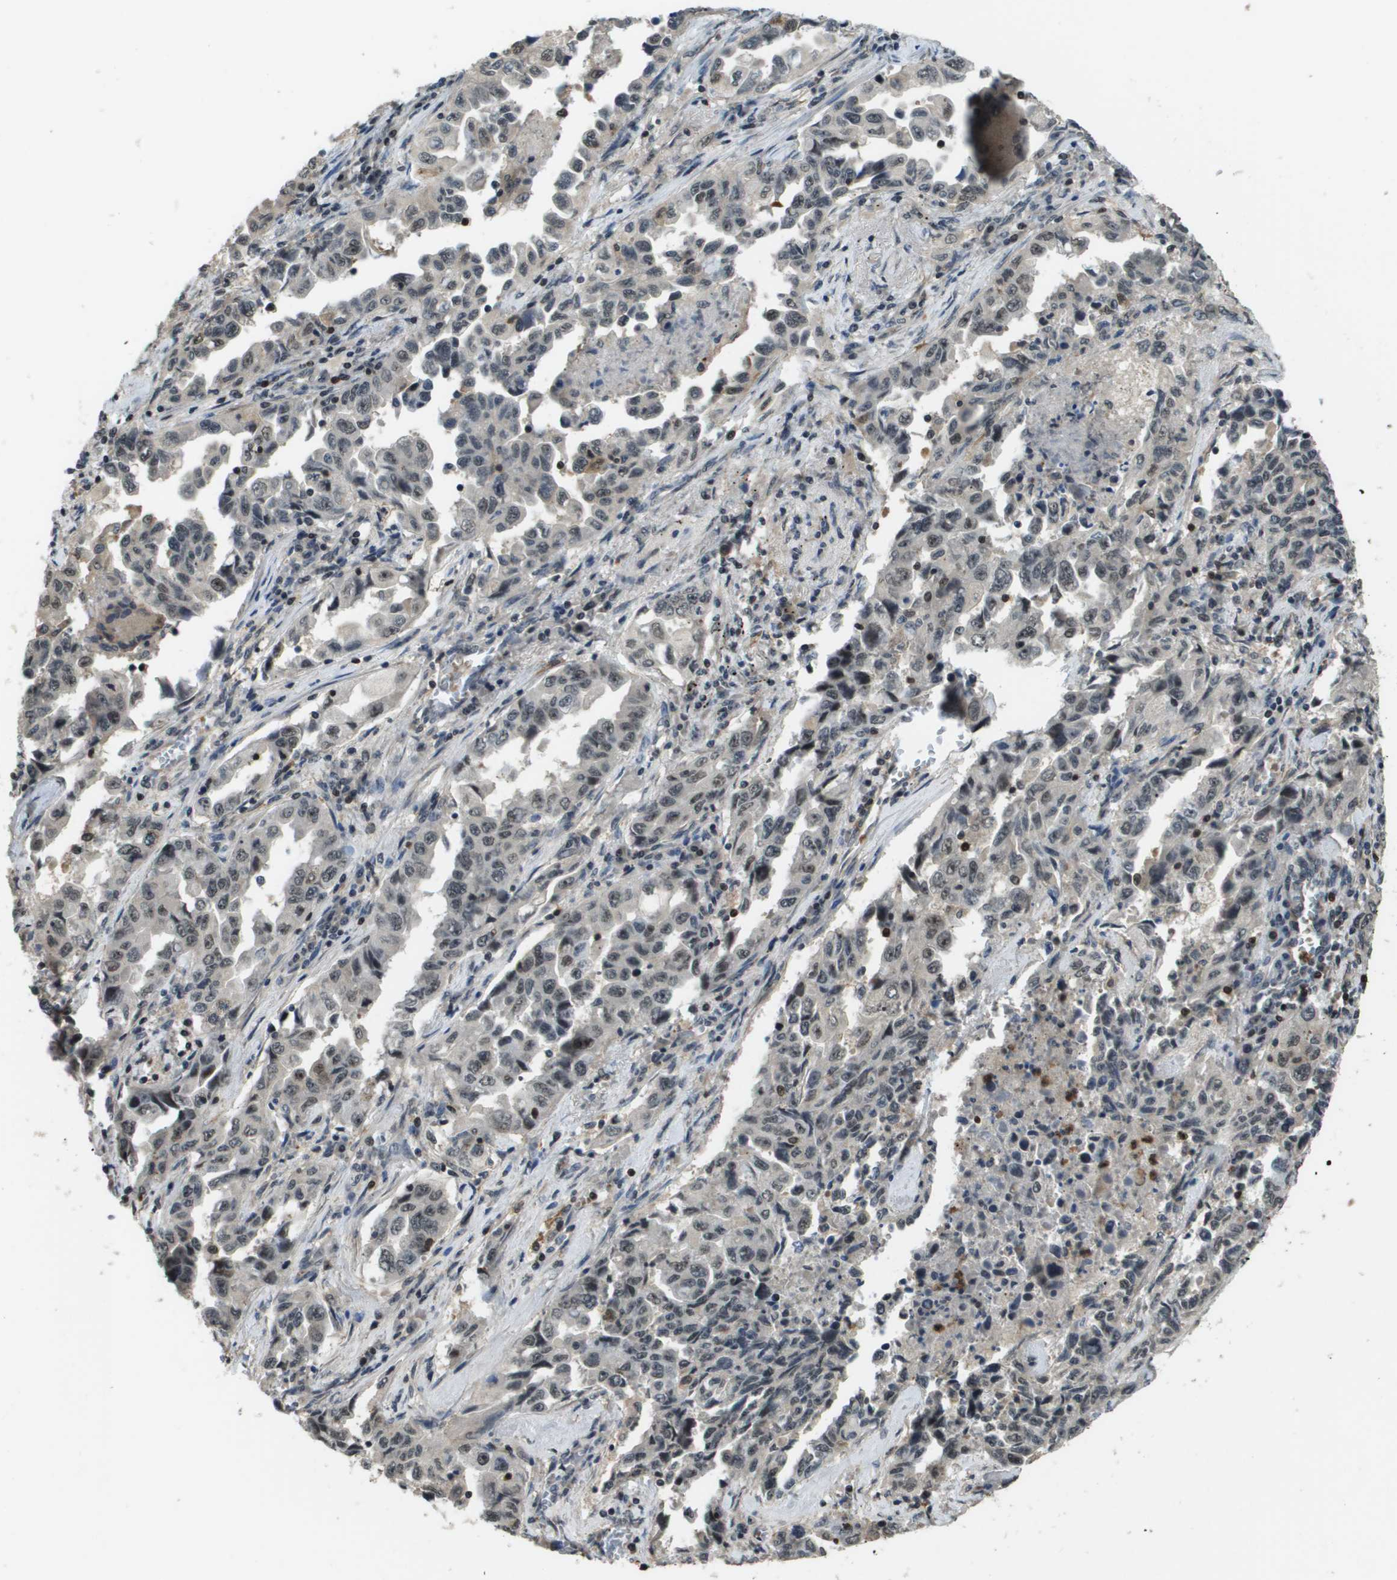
{"staining": {"intensity": "weak", "quantity": ">75%", "location": "nuclear"}, "tissue": "lung cancer", "cell_type": "Tumor cells", "image_type": "cancer", "snomed": [{"axis": "morphology", "description": "Adenocarcinoma, NOS"}, {"axis": "topography", "description": "Lung"}], "caption": "Protein expression analysis of adenocarcinoma (lung) shows weak nuclear staining in about >75% of tumor cells.", "gene": "EP400", "patient": {"sex": "female", "age": 51}}